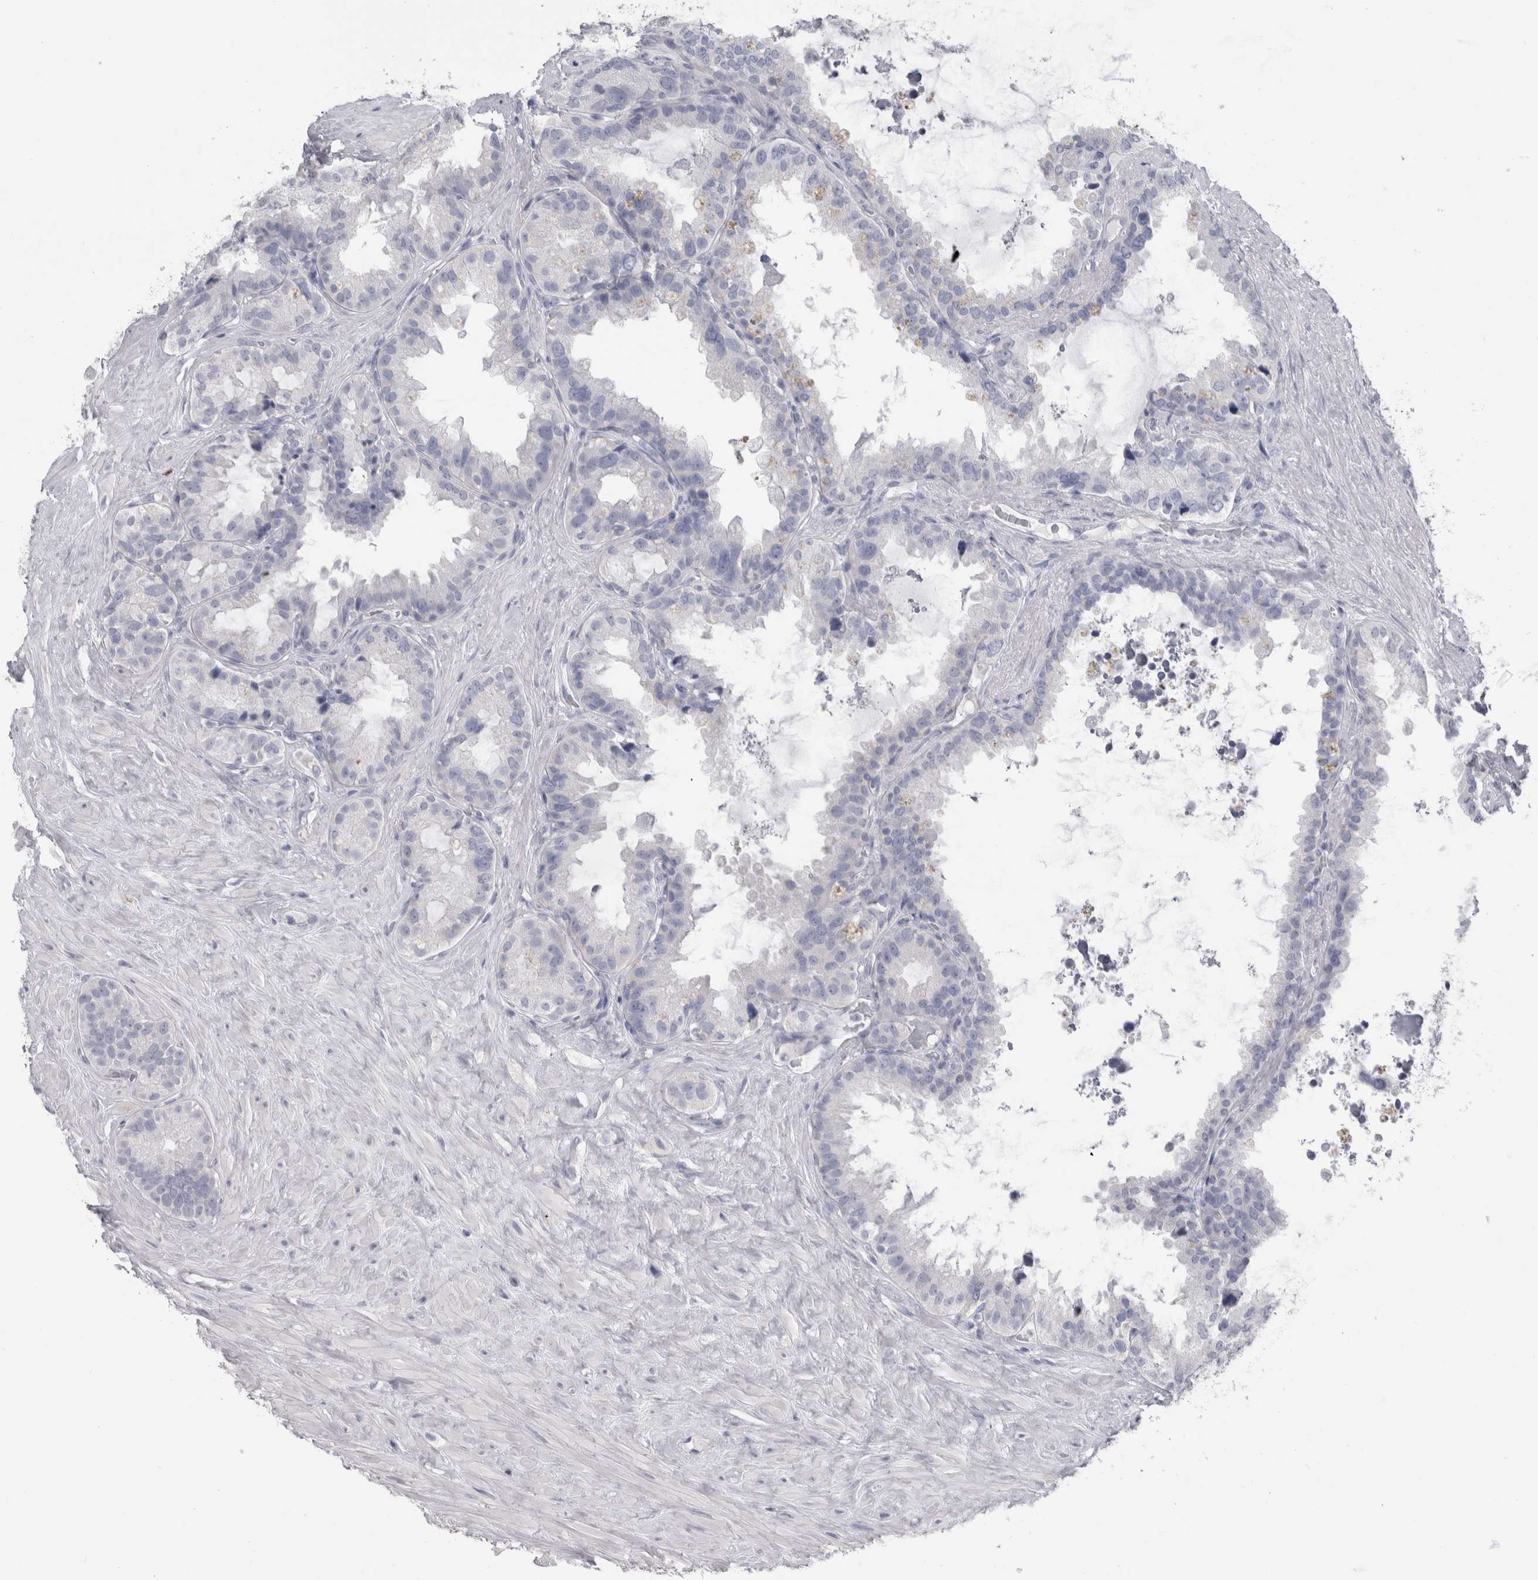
{"staining": {"intensity": "moderate", "quantity": "<25%", "location": "cytoplasmic/membranous"}, "tissue": "seminal vesicle", "cell_type": "Glandular cells", "image_type": "normal", "snomed": [{"axis": "morphology", "description": "Normal tissue, NOS"}, {"axis": "topography", "description": "Seminal veicle"}], "caption": "Seminal vesicle stained with immunohistochemistry demonstrates moderate cytoplasmic/membranous positivity in about <25% of glandular cells.", "gene": "MSMB", "patient": {"sex": "male", "age": 80}}